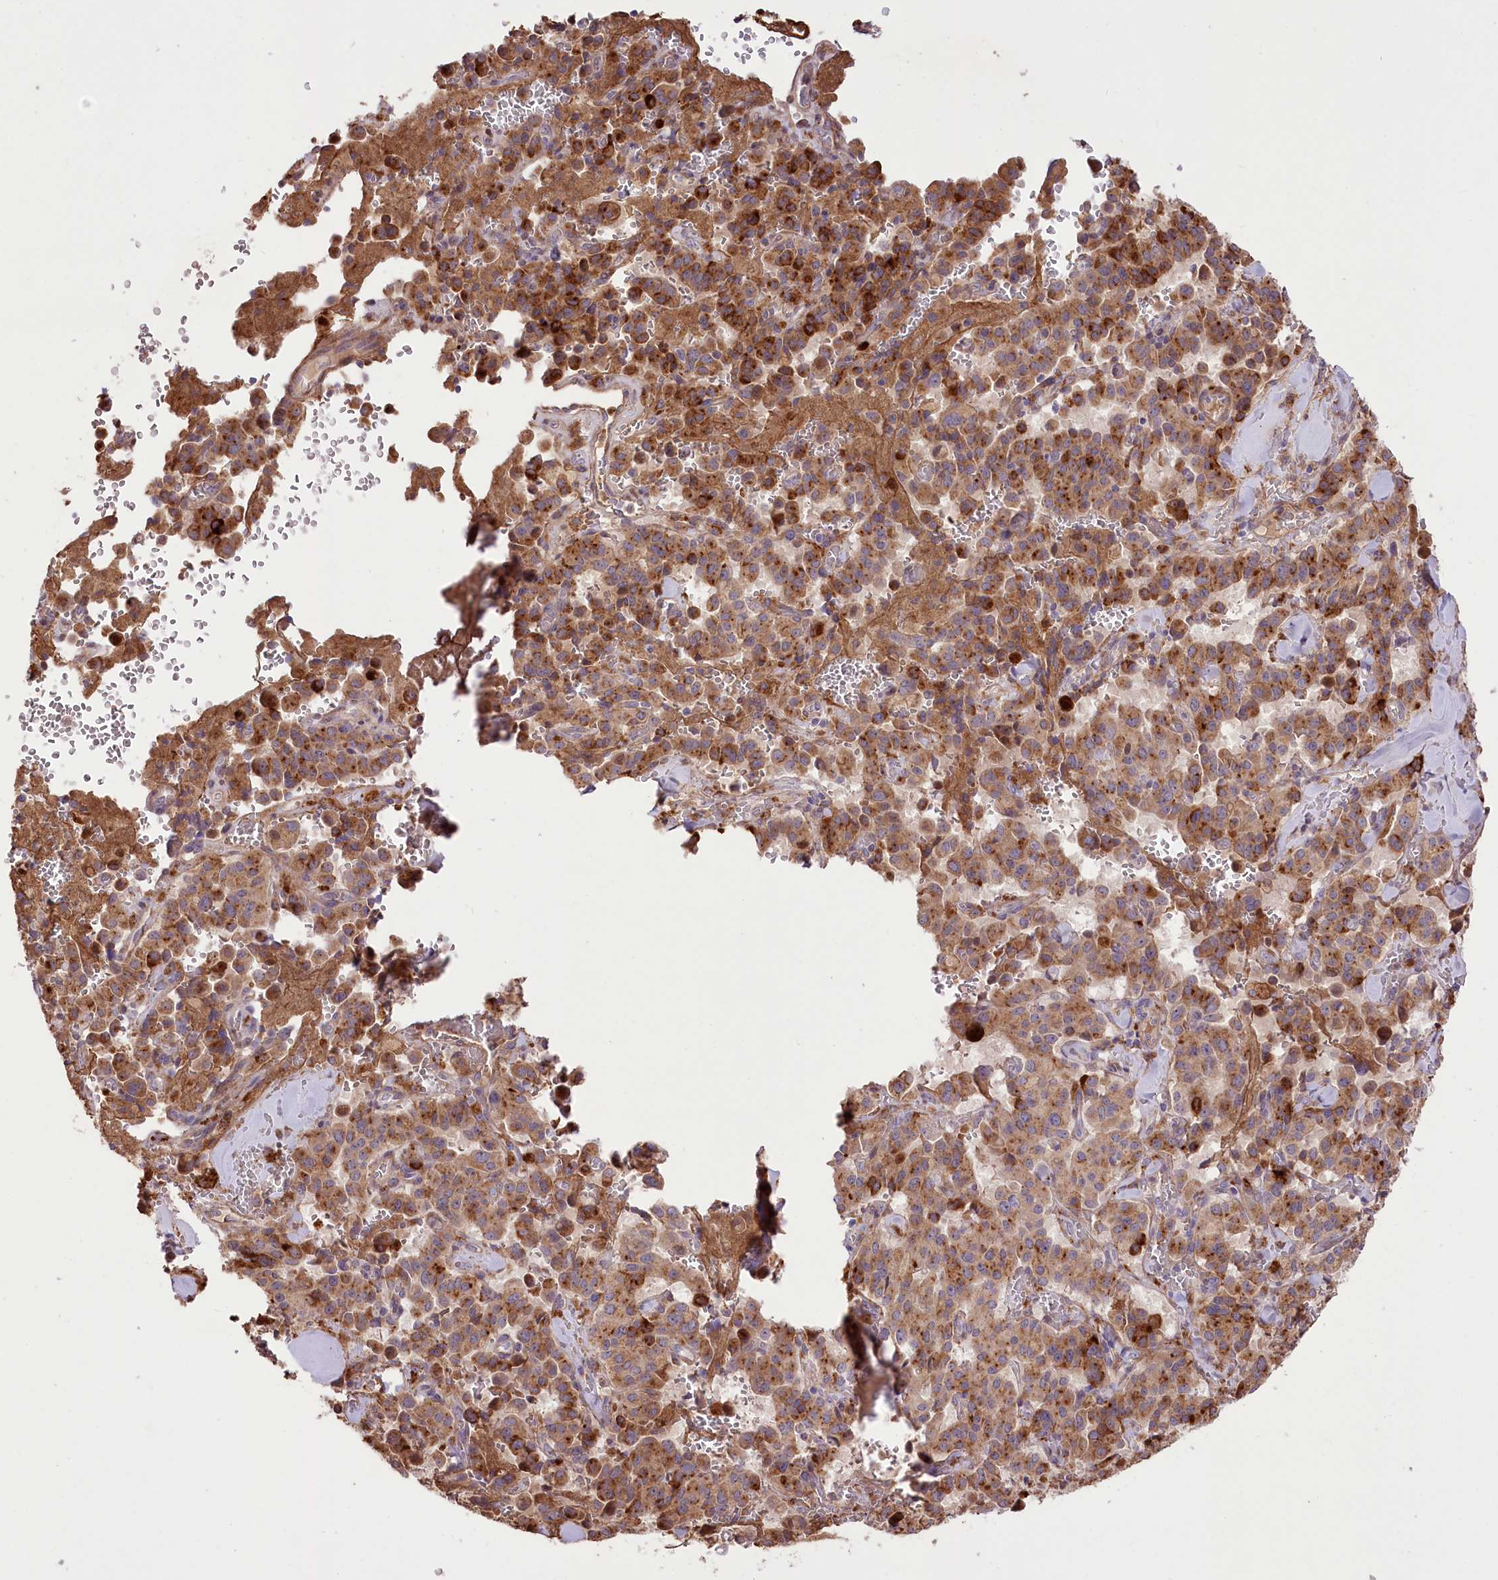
{"staining": {"intensity": "moderate", "quantity": ">75%", "location": "cytoplasmic/membranous"}, "tissue": "pancreatic cancer", "cell_type": "Tumor cells", "image_type": "cancer", "snomed": [{"axis": "morphology", "description": "Adenocarcinoma, NOS"}, {"axis": "topography", "description": "Pancreas"}], "caption": "The histopathology image demonstrates immunohistochemical staining of pancreatic adenocarcinoma. There is moderate cytoplasmic/membranous expression is appreciated in about >75% of tumor cells.", "gene": "RNF24", "patient": {"sex": "male", "age": 65}}